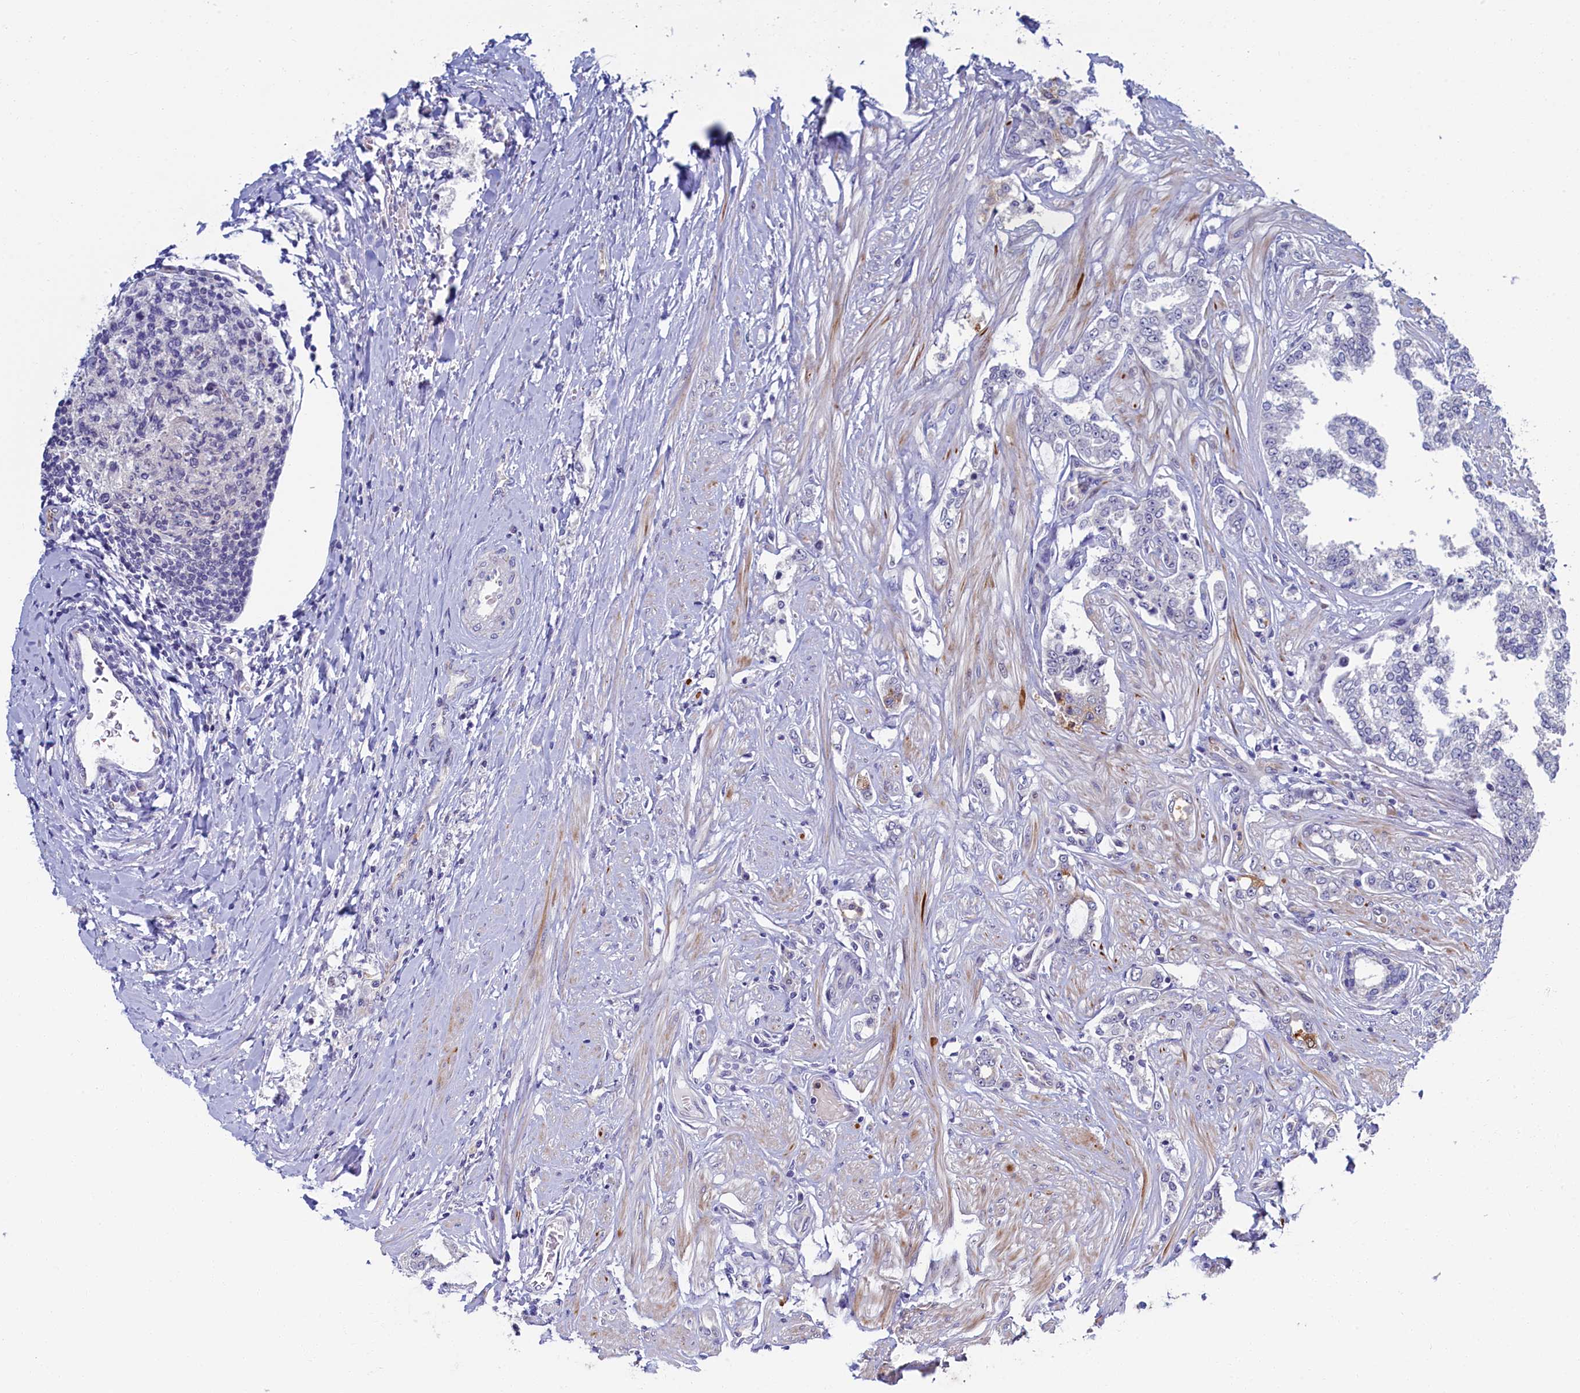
{"staining": {"intensity": "negative", "quantity": "none", "location": "none"}, "tissue": "prostate cancer", "cell_type": "Tumor cells", "image_type": "cancer", "snomed": [{"axis": "morphology", "description": "Adenocarcinoma, High grade"}, {"axis": "topography", "description": "Prostate"}], "caption": "IHC of prostate adenocarcinoma (high-grade) exhibits no expression in tumor cells.", "gene": "PIK3C3", "patient": {"sex": "male", "age": 64}}